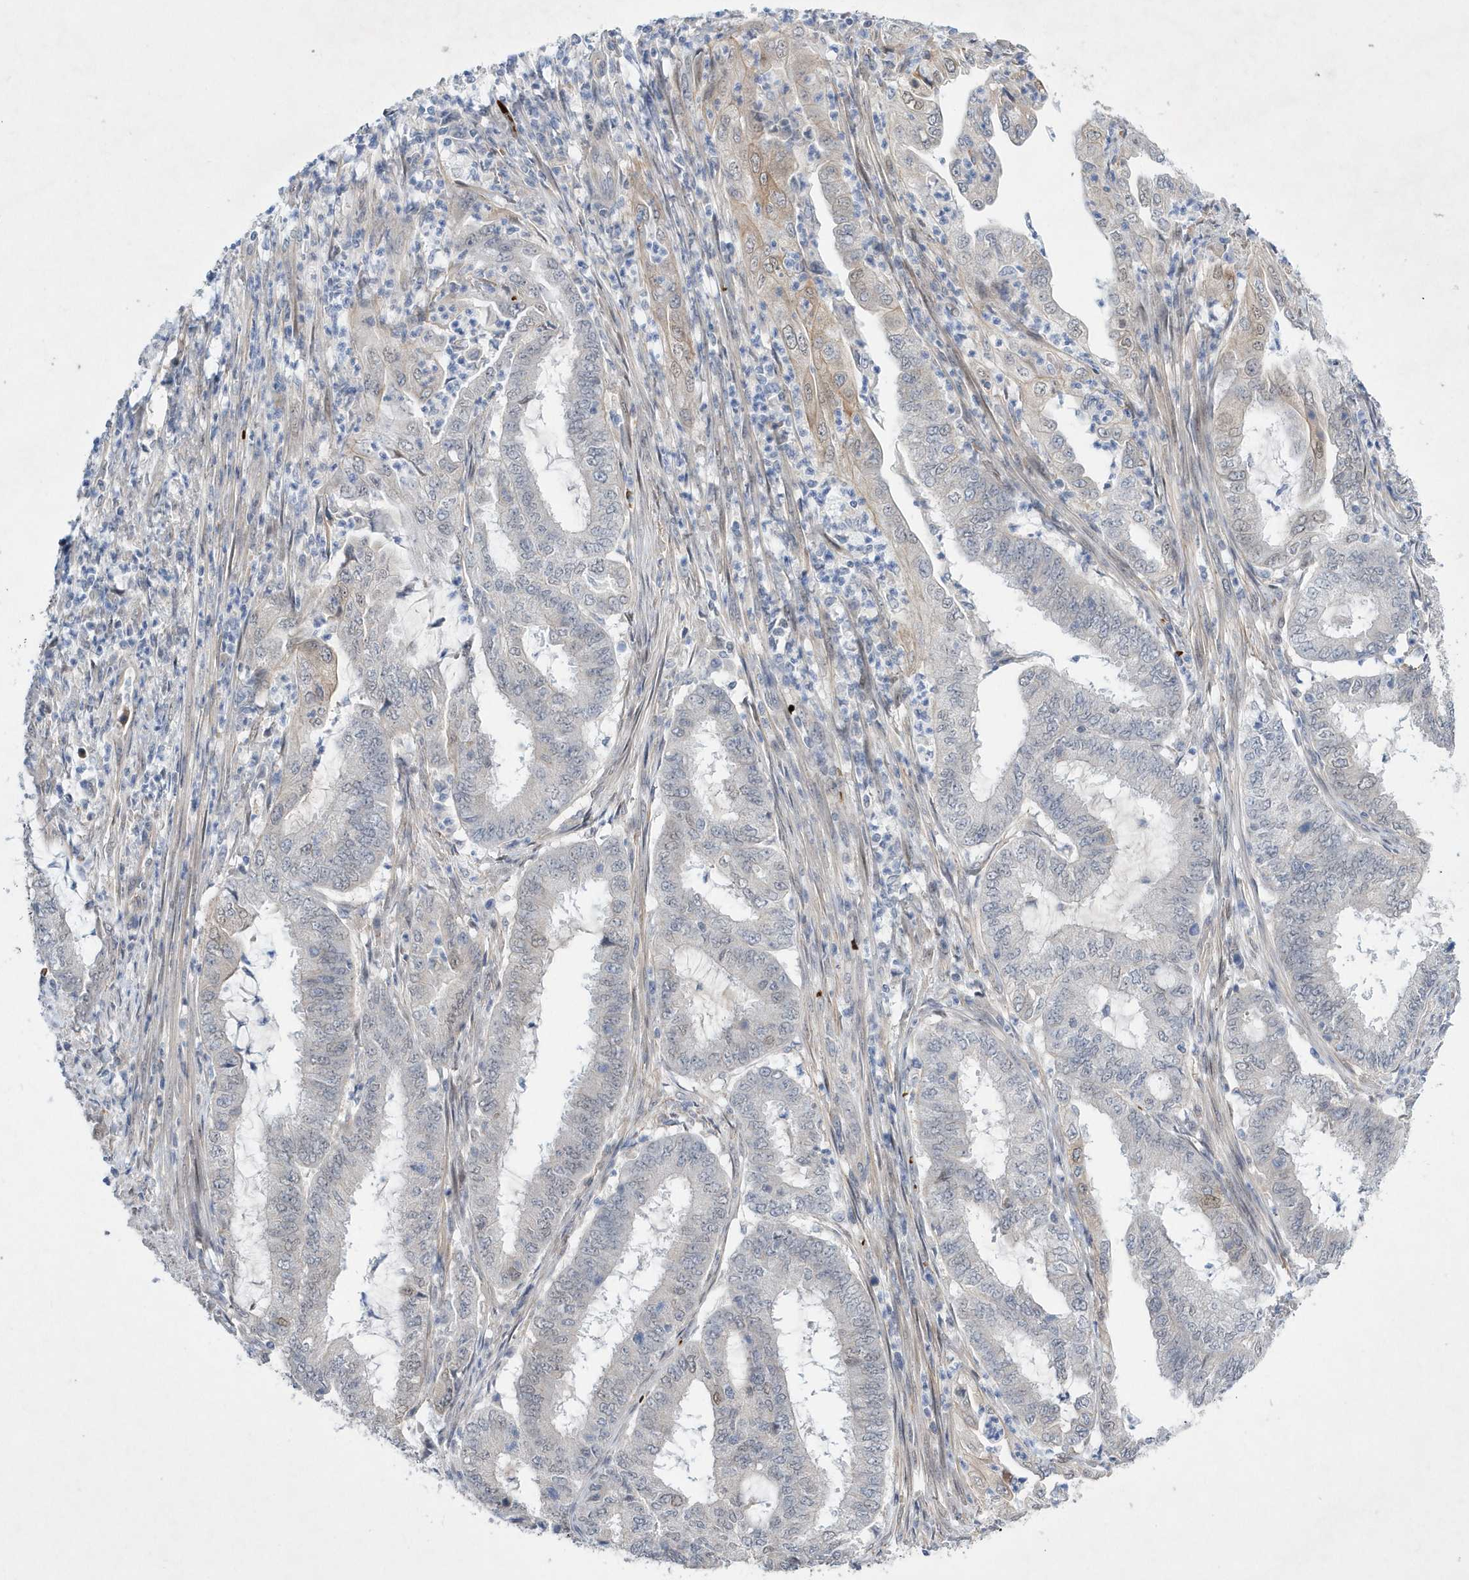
{"staining": {"intensity": "negative", "quantity": "none", "location": "none"}, "tissue": "endometrial cancer", "cell_type": "Tumor cells", "image_type": "cancer", "snomed": [{"axis": "morphology", "description": "Adenocarcinoma, NOS"}, {"axis": "topography", "description": "Endometrium"}], "caption": "Immunohistochemistry histopathology image of neoplastic tissue: human endometrial cancer stained with DAB (3,3'-diaminobenzidine) reveals no significant protein staining in tumor cells. (Brightfield microscopy of DAB immunohistochemistry (IHC) at high magnification).", "gene": "ZNF875", "patient": {"sex": "female", "age": 51}}